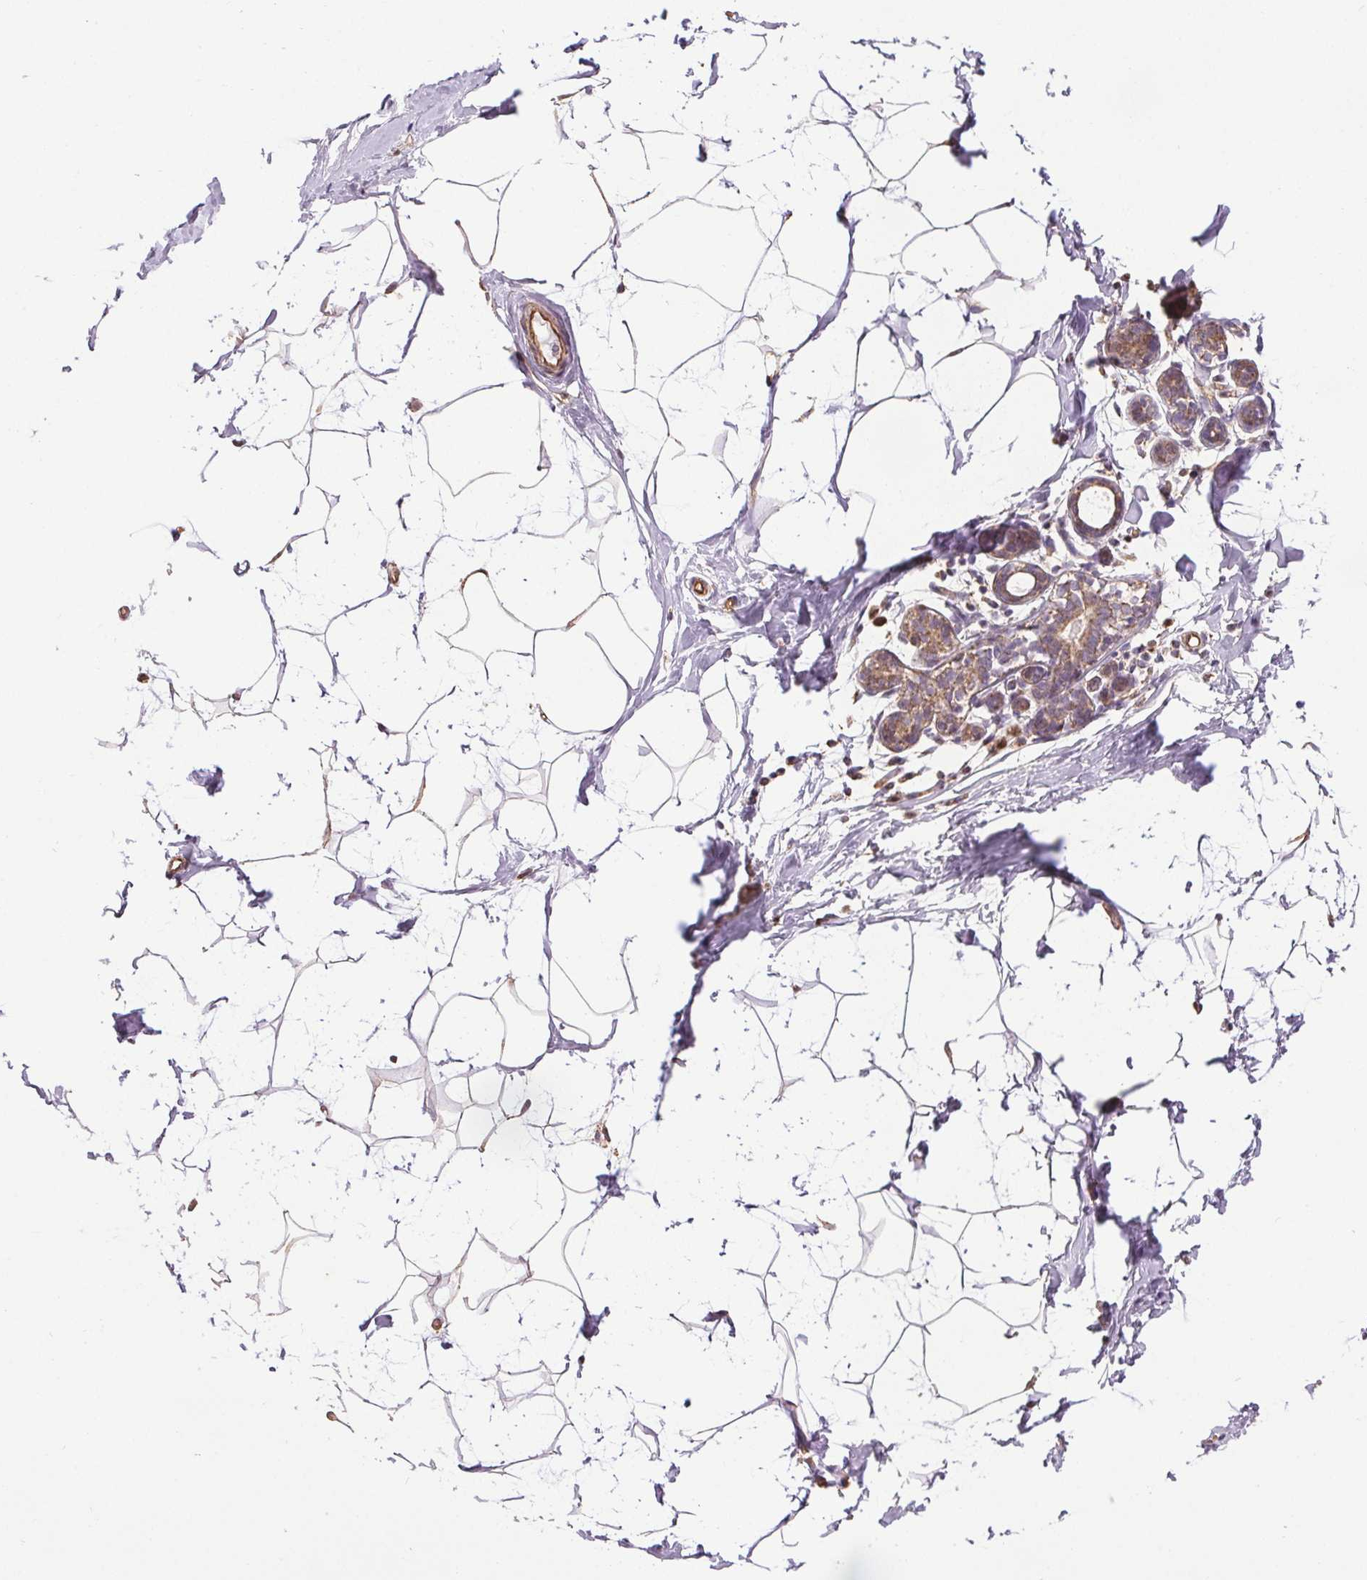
{"staining": {"intensity": "negative", "quantity": "none", "location": "none"}, "tissue": "breast", "cell_type": "Adipocytes", "image_type": "normal", "snomed": [{"axis": "morphology", "description": "Normal tissue, NOS"}, {"axis": "topography", "description": "Breast"}], "caption": "A histopathology image of breast stained for a protein exhibits no brown staining in adipocytes.", "gene": "ZNF548", "patient": {"sex": "female", "age": 32}}